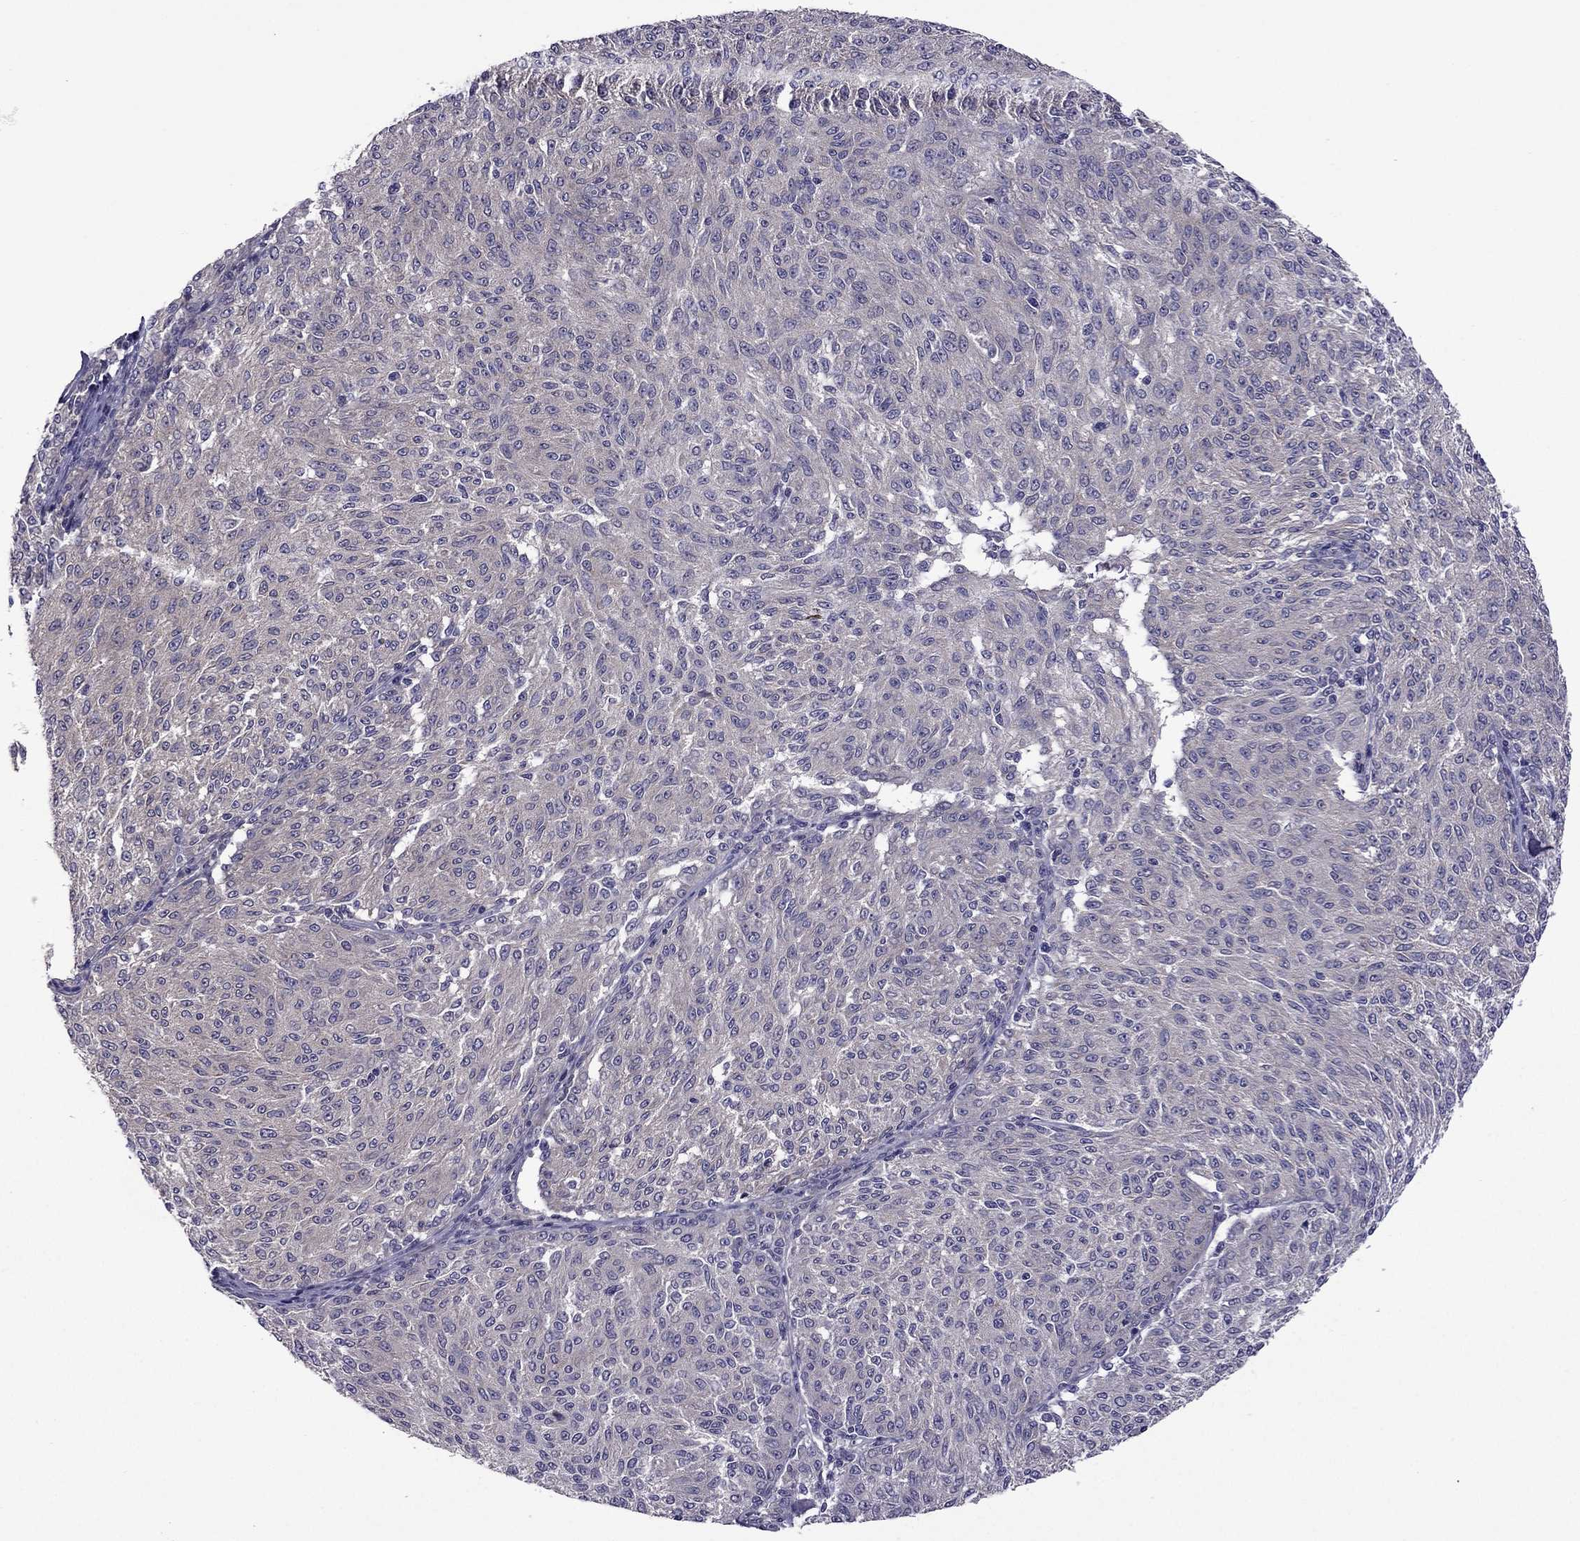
{"staining": {"intensity": "negative", "quantity": "none", "location": "none"}, "tissue": "melanoma", "cell_type": "Tumor cells", "image_type": "cancer", "snomed": [{"axis": "morphology", "description": "Malignant melanoma, NOS"}, {"axis": "topography", "description": "Skin"}], "caption": "Melanoma was stained to show a protein in brown. There is no significant staining in tumor cells.", "gene": "CDK5", "patient": {"sex": "female", "age": 72}}